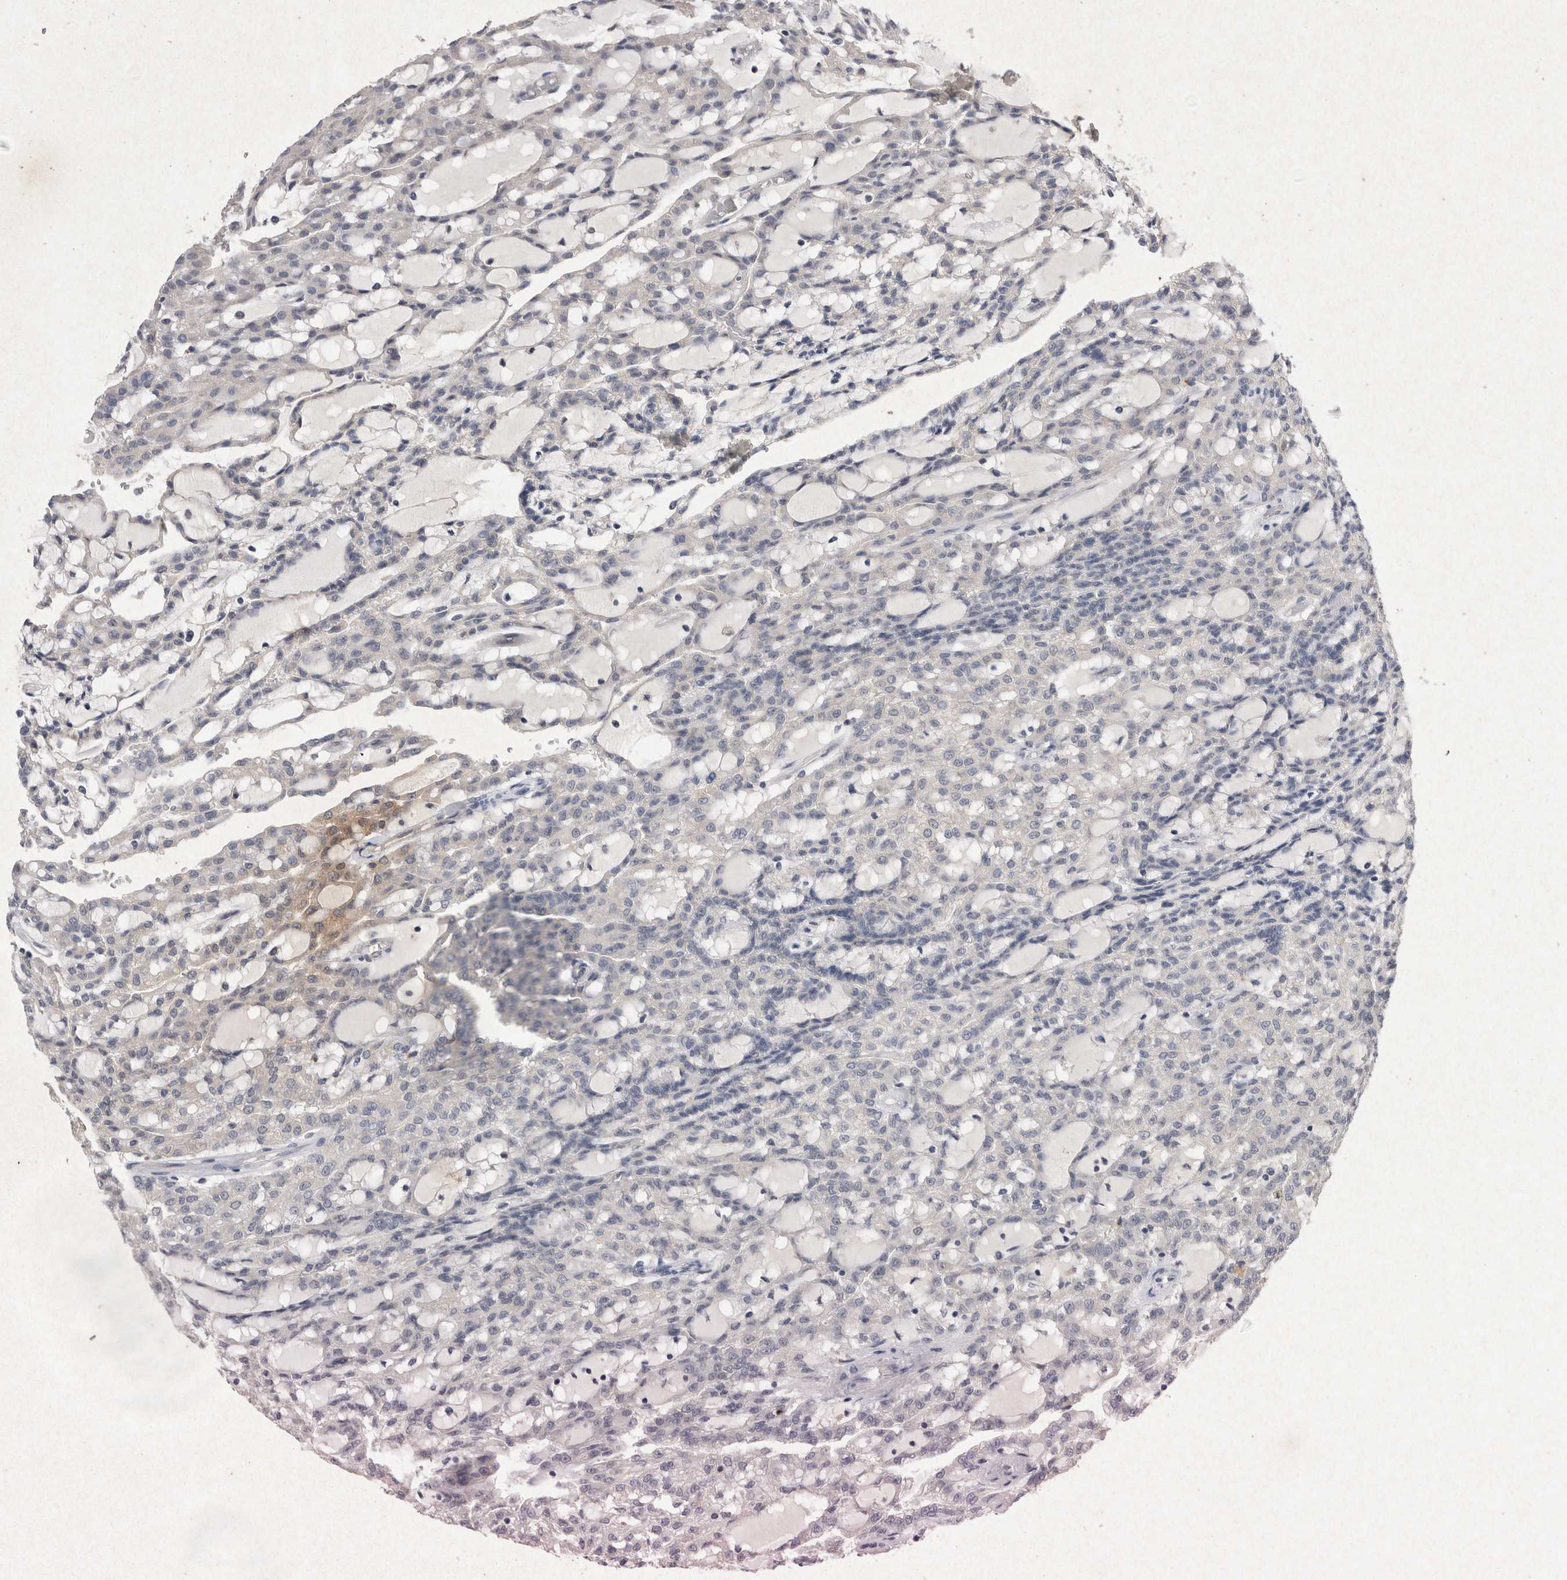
{"staining": {"intensity": "weak", "quantity": "<25%", "location": "cytoplasmic/membranous"}, "tissue": "renal cancer", "cell_type": "Tumor cells", "image_type": "cancer", "snomed": [{"axis": "morphology", "description": "Adenocarcinoma, NOS"}, {"axis": "topography", "description": "Kidney"}], "caption": "A high-resolution histopathology image shows immunohistochemistry staining of renal adenocarcinoma, which shows no significant positivity in tumor cells. Brightfield microscopy of immunohistochemistry (IHC) stained with DAB (3,3'-diaminobenzidine) (brown) and hematoxylin (blue), captured at high magnification.", "gene": "RASSF3", "patient": {"sex": "male", "age": 63}}